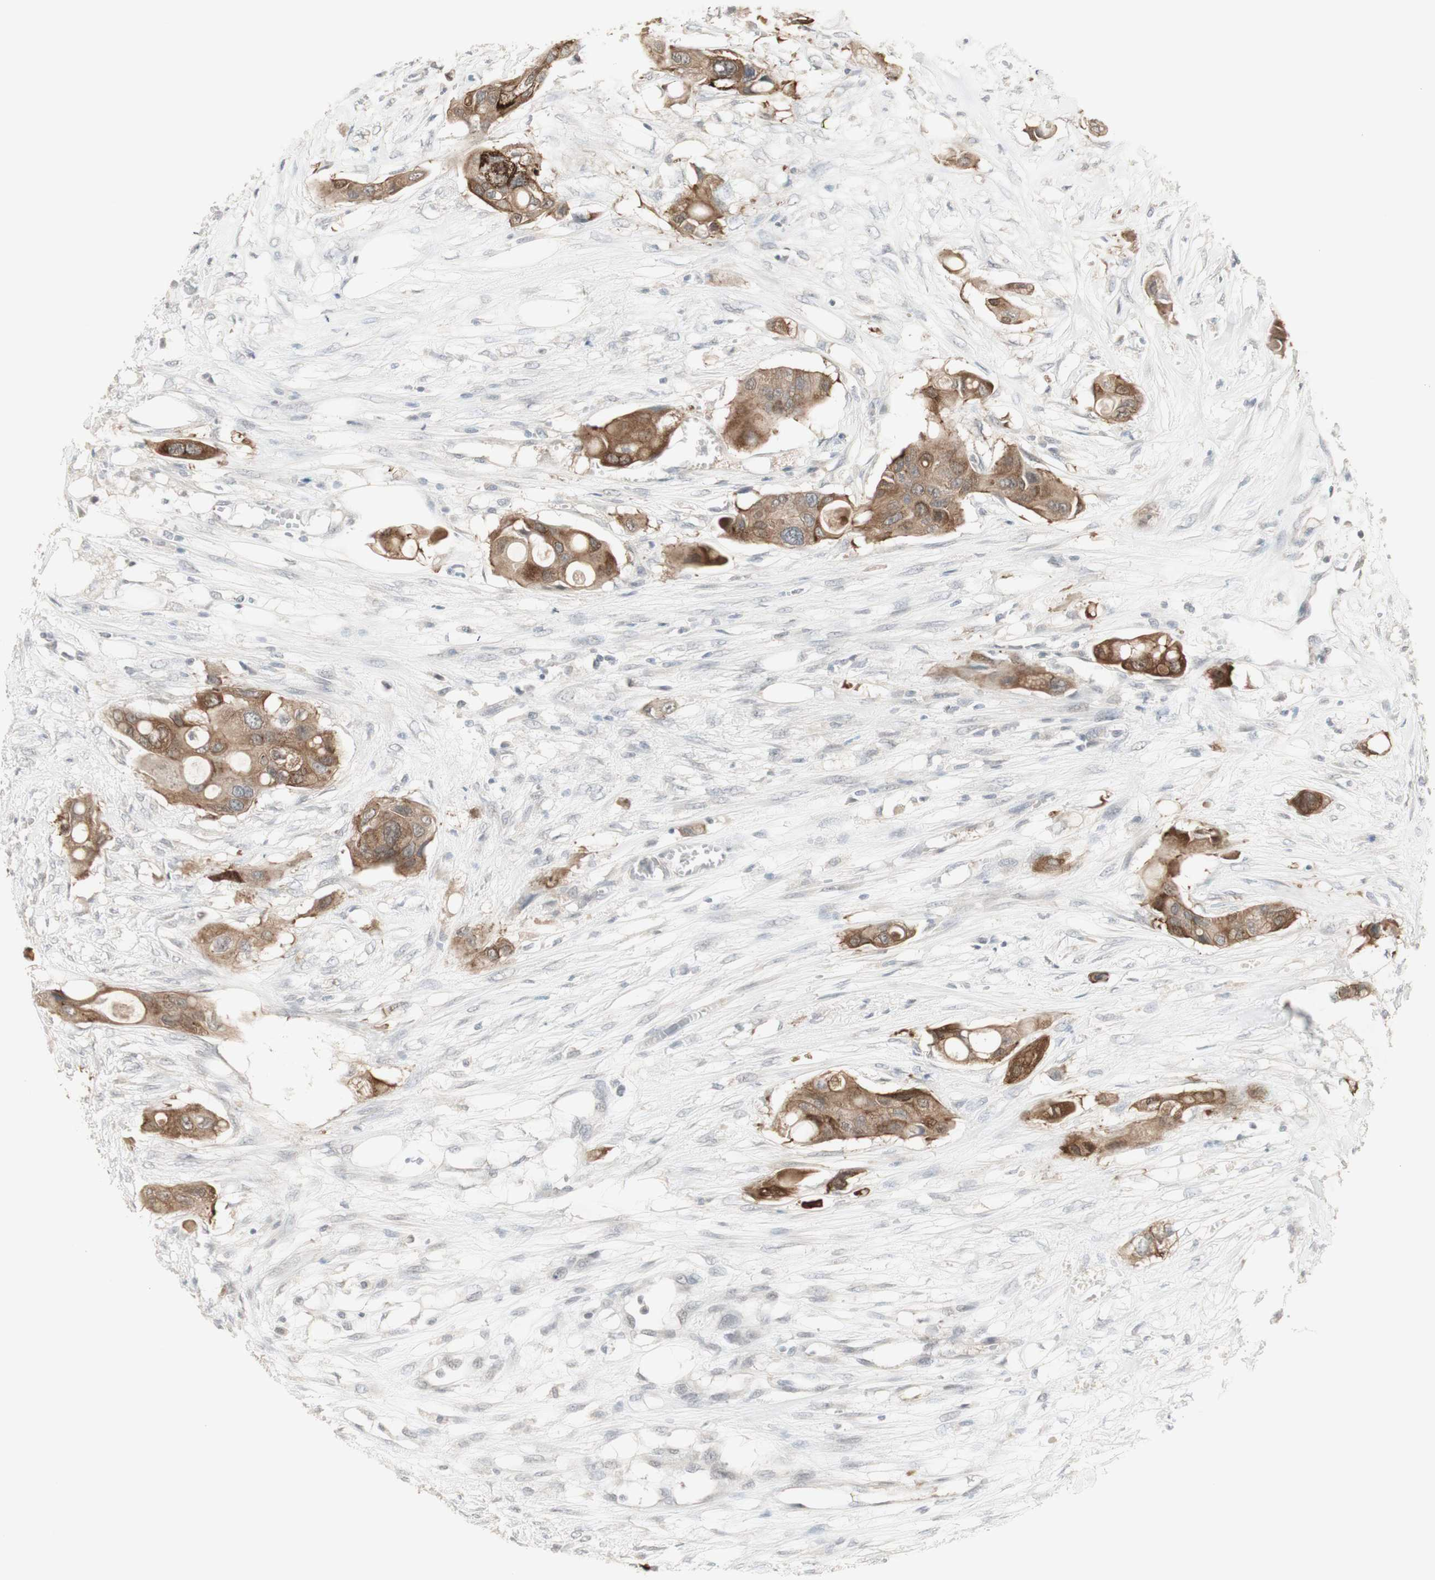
{"staining": {"intensity": "moderate", "quantity": ">75%", "location": "cytoplasmic/membranous"}, "tissue": "colorectal cancer", "cell_type": "Tumor cells", "image_type": "cancer", "snomed": [{"axis": "morphology", "description": "Adenocarcinoma, NOS"}, {"axis": "topography", "description": "Colon"}], "caption": "IHC staining of colorectal cancer, which demonstrates medium levels of moderate cytoplasmic/membranous positivity in about >75% of tumor cells indicating moderate cytoplasmic/membranous protein positivity. The staining was performed using DAB (3,3'-diaminobenzidine) (brown) for protein detection and nuclei were counterstained in hematoxylin (blue).", "gene": "C1orf116", "patient": {"sex": "female", "age": 57}}